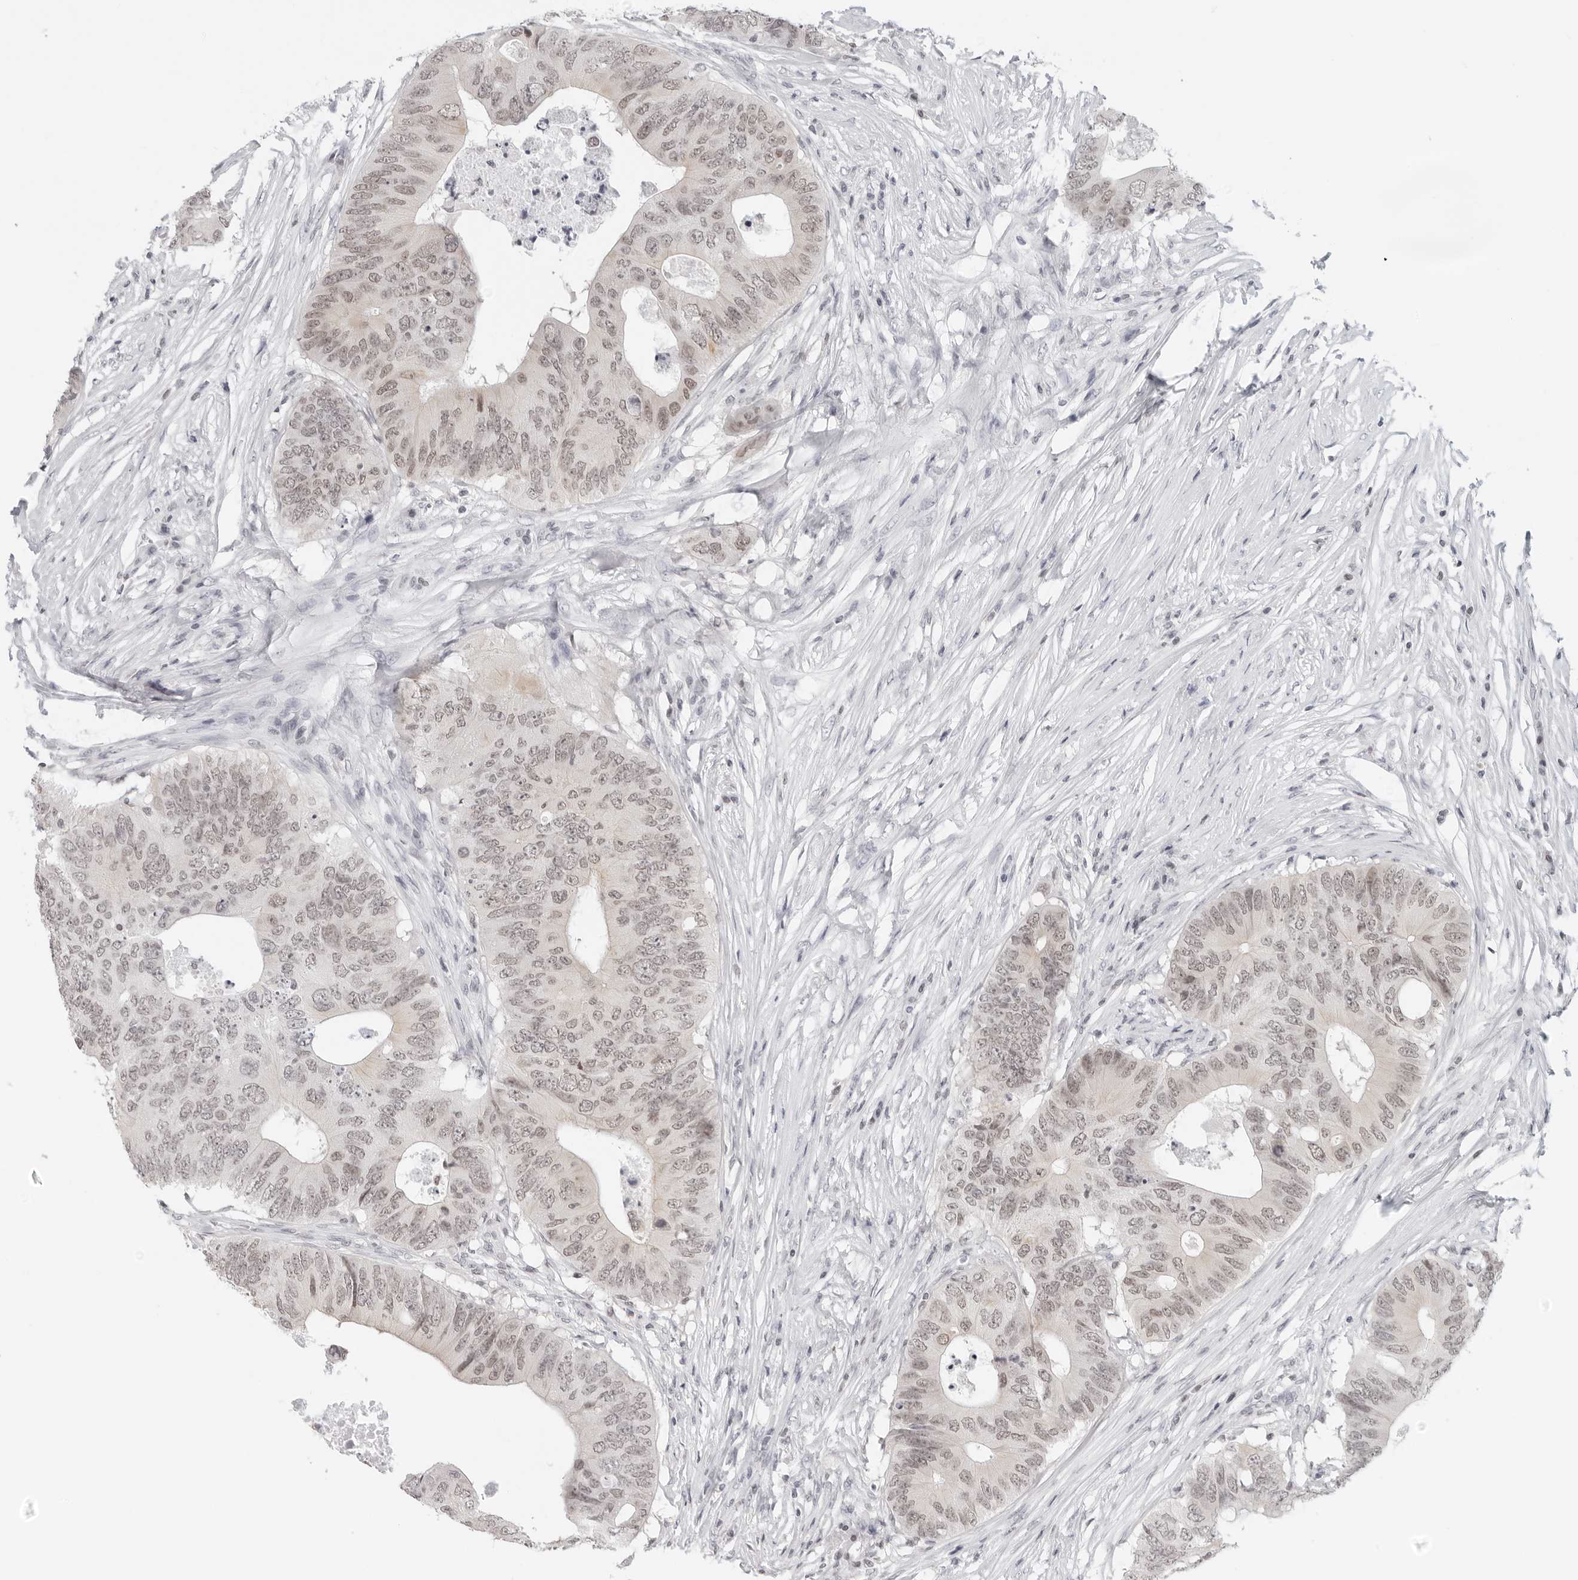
{"staining": {"intensity": "weak", "quantity": ">75%", "location": "nuclear"}, "tissue": "colorectal cancer", "cell_type": "Tumor cells", "image_type": "cancer", "snomed": [{"axis": "morphology", "description": "Adenocarcinoma, NOS"}, {"axis": "topography", "description": "Colon"}], "caption": "The micrograph shows staining of adenocarcinoma (colorectal), revealing weak nuclear protein positivity (brown color) within tumor cells. Using DAB (brown) and hematoxylin (blue) stains, captured at high magnification using brightfield microscopy.", "gene": "FLG2", "patient": {"sex": "male", "age": 71}}